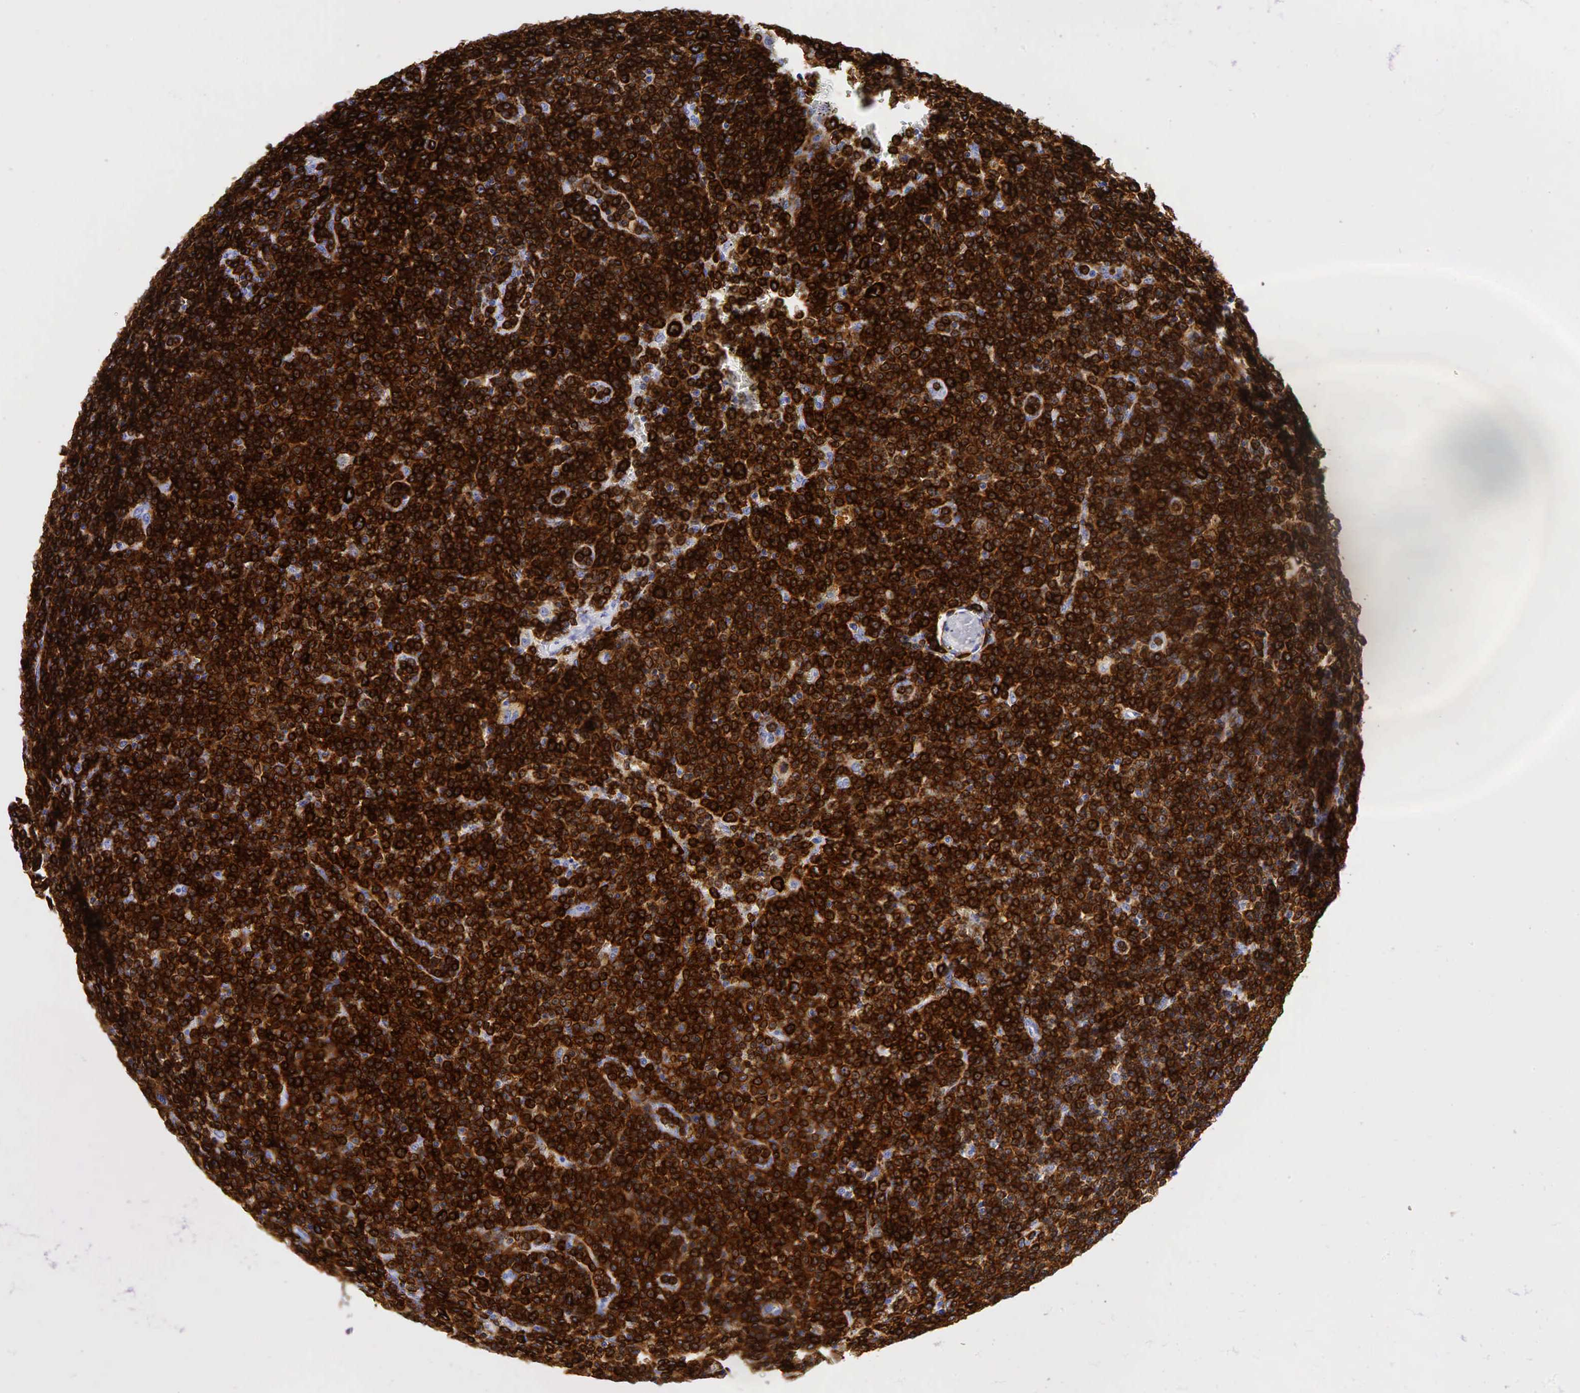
{"staining": {"intensity": "strong", "quantity": ">75%", "location": "cytoplasmic/membranous"}, "tissue": "lymphoma", "cell_type": "Tumor cells", "image_type": "cancer", "snomed": [{"axis": "morphology", "description": "Malignant lymphoma, non-Hodgkin's type, Low grade"}, {"axis": "topography", "description": "Lymph node"}], "caption": "Malignant lymphoma, non-Hodgkin's type (low-grade) stained with immunohistochemistry (IHC) demonstrates strong cytoplasmic/membranous positivity in approximately >75% of tumor cells.", "gene": "CD79A", "patient": {"sex": "male", "age": 50}}